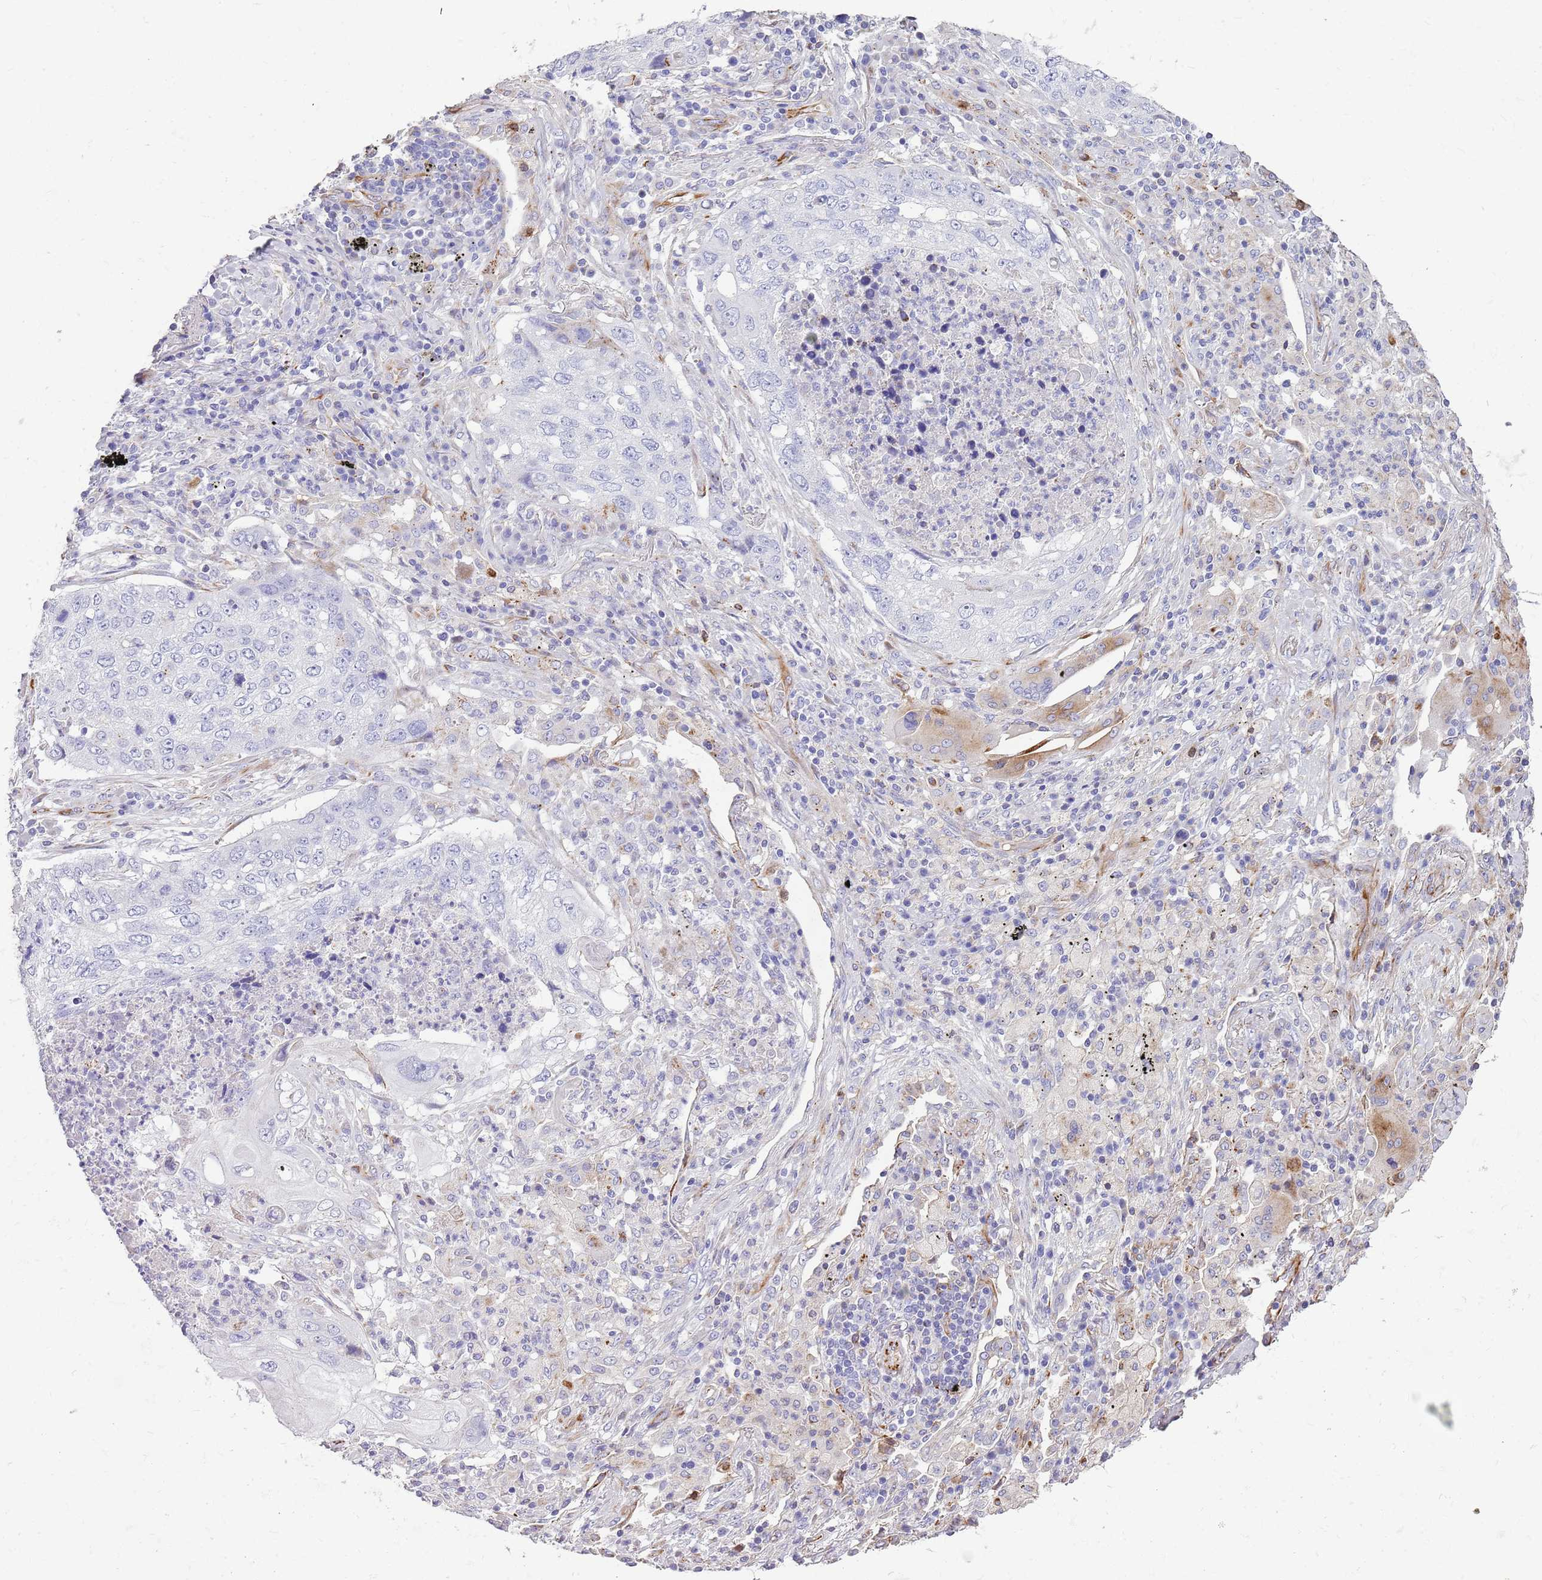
{"staining": {"intensity": "negative", "quantity": "none", "location": "none"}, "tissue": "lung cancer", "cell_type": "Tumor cells", "image_type": "cancer", "snomed": [{"axis": "morphology", "description": "Squamous cell carcinoma, NOS"}, {"axis": "topography", "description": "Lung"}], "caption": "Immunohistochemical staining of human lung cancer (squamous cell carcinoma) exhibits no significant positivity in tumor cells.", "gene": "ZDHHC1", "patient": {"sex": "female", "age": 63}}